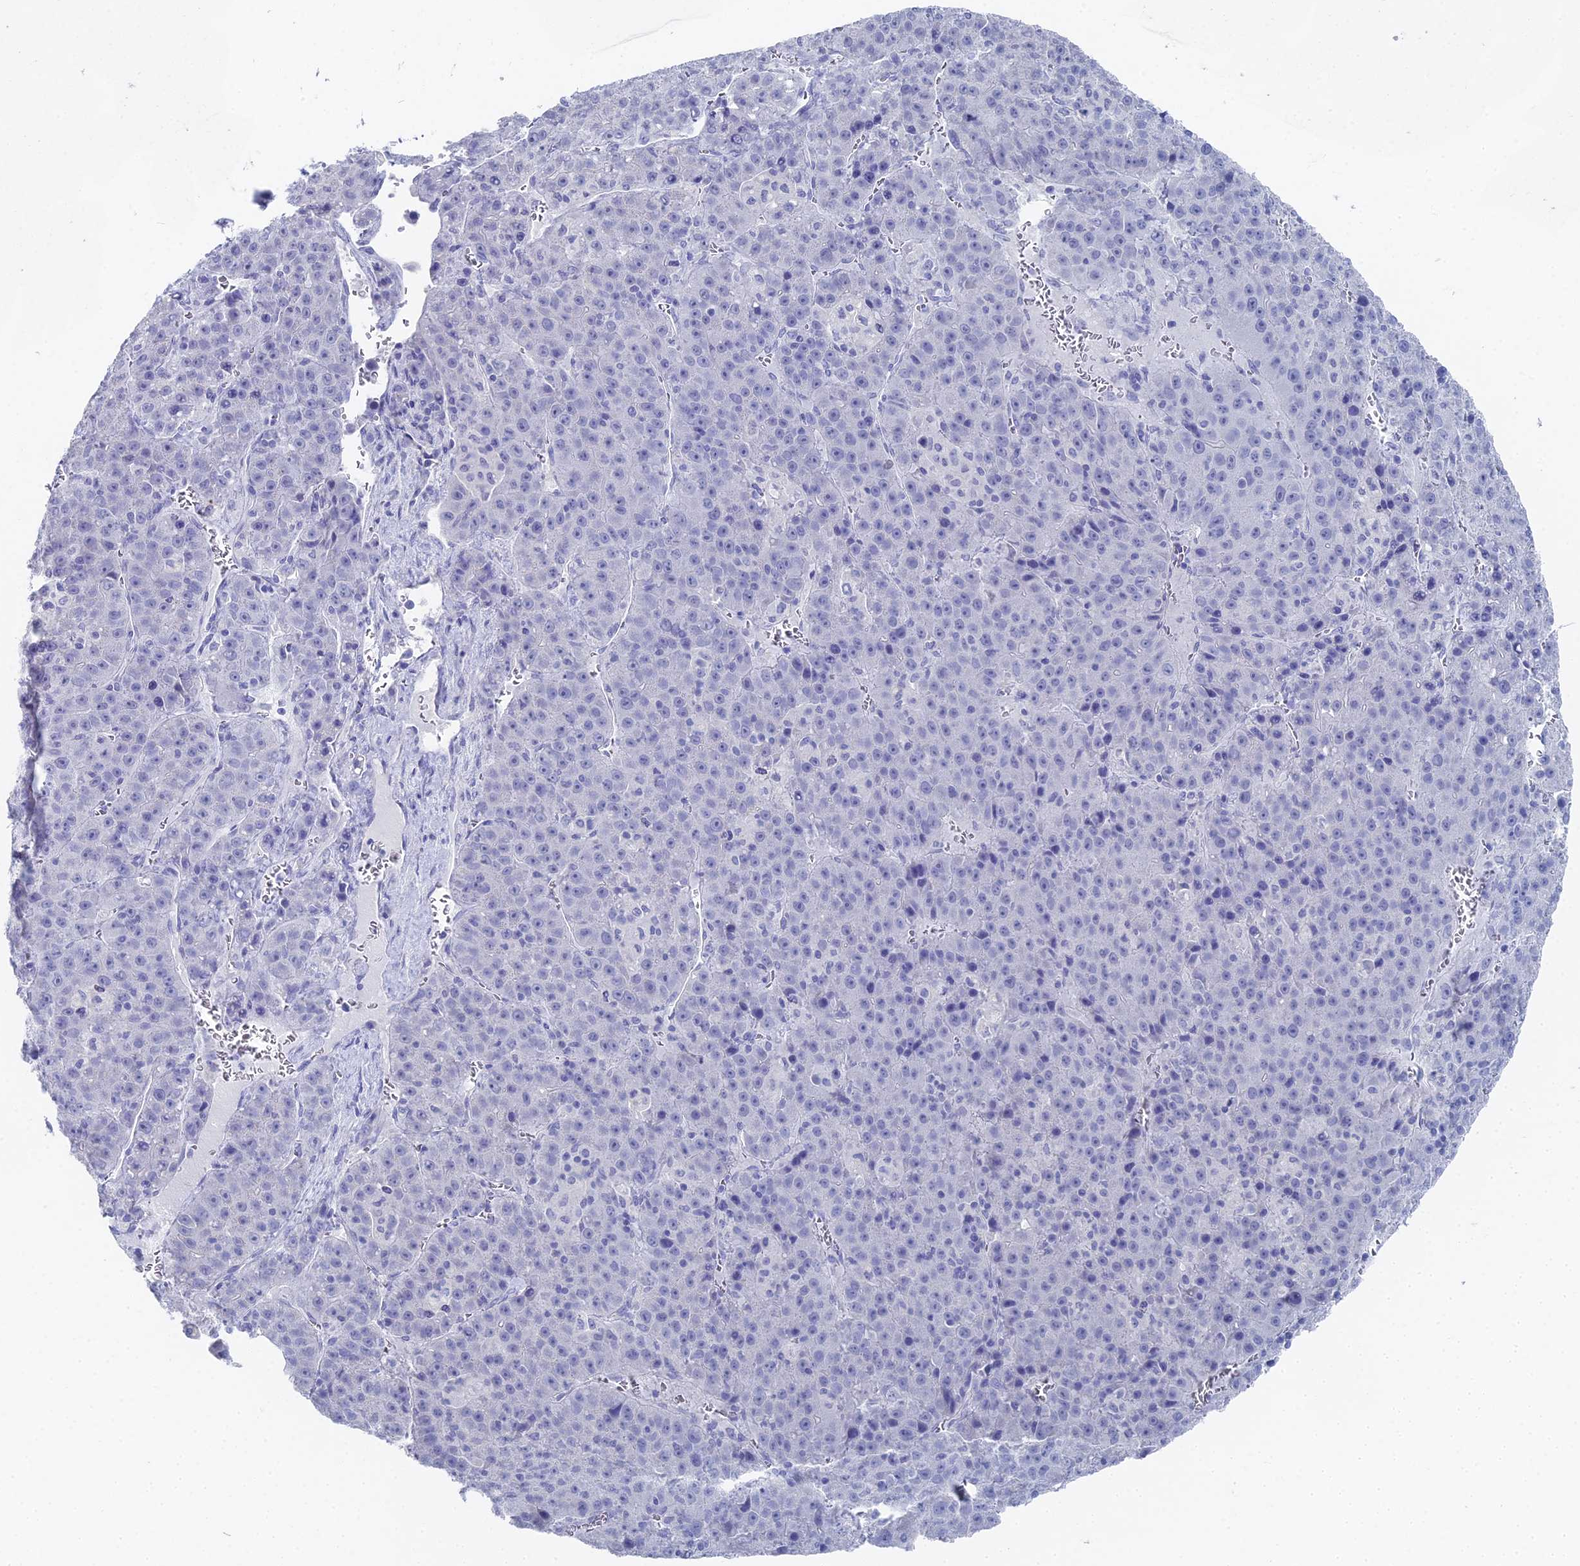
{"staining": {"intensity": "negative", "quantity": "none", "location": "none"}, "tissue": "liver cancer", "cell_type": "Tumor cells", "image_type": "cancer", "snomed": [{"axis": "morphology", "description": "Carcinoma, Hepatocellular, NOS"}, {"axis": "topography", "description": "Liver"}], "caption": "Protein analysis of hepatocellular carcinoma (liver) demonstrates no significant staining in tumor cells.", "gene": "ALPP", "patient": {"sex": "female", "age": 53}}